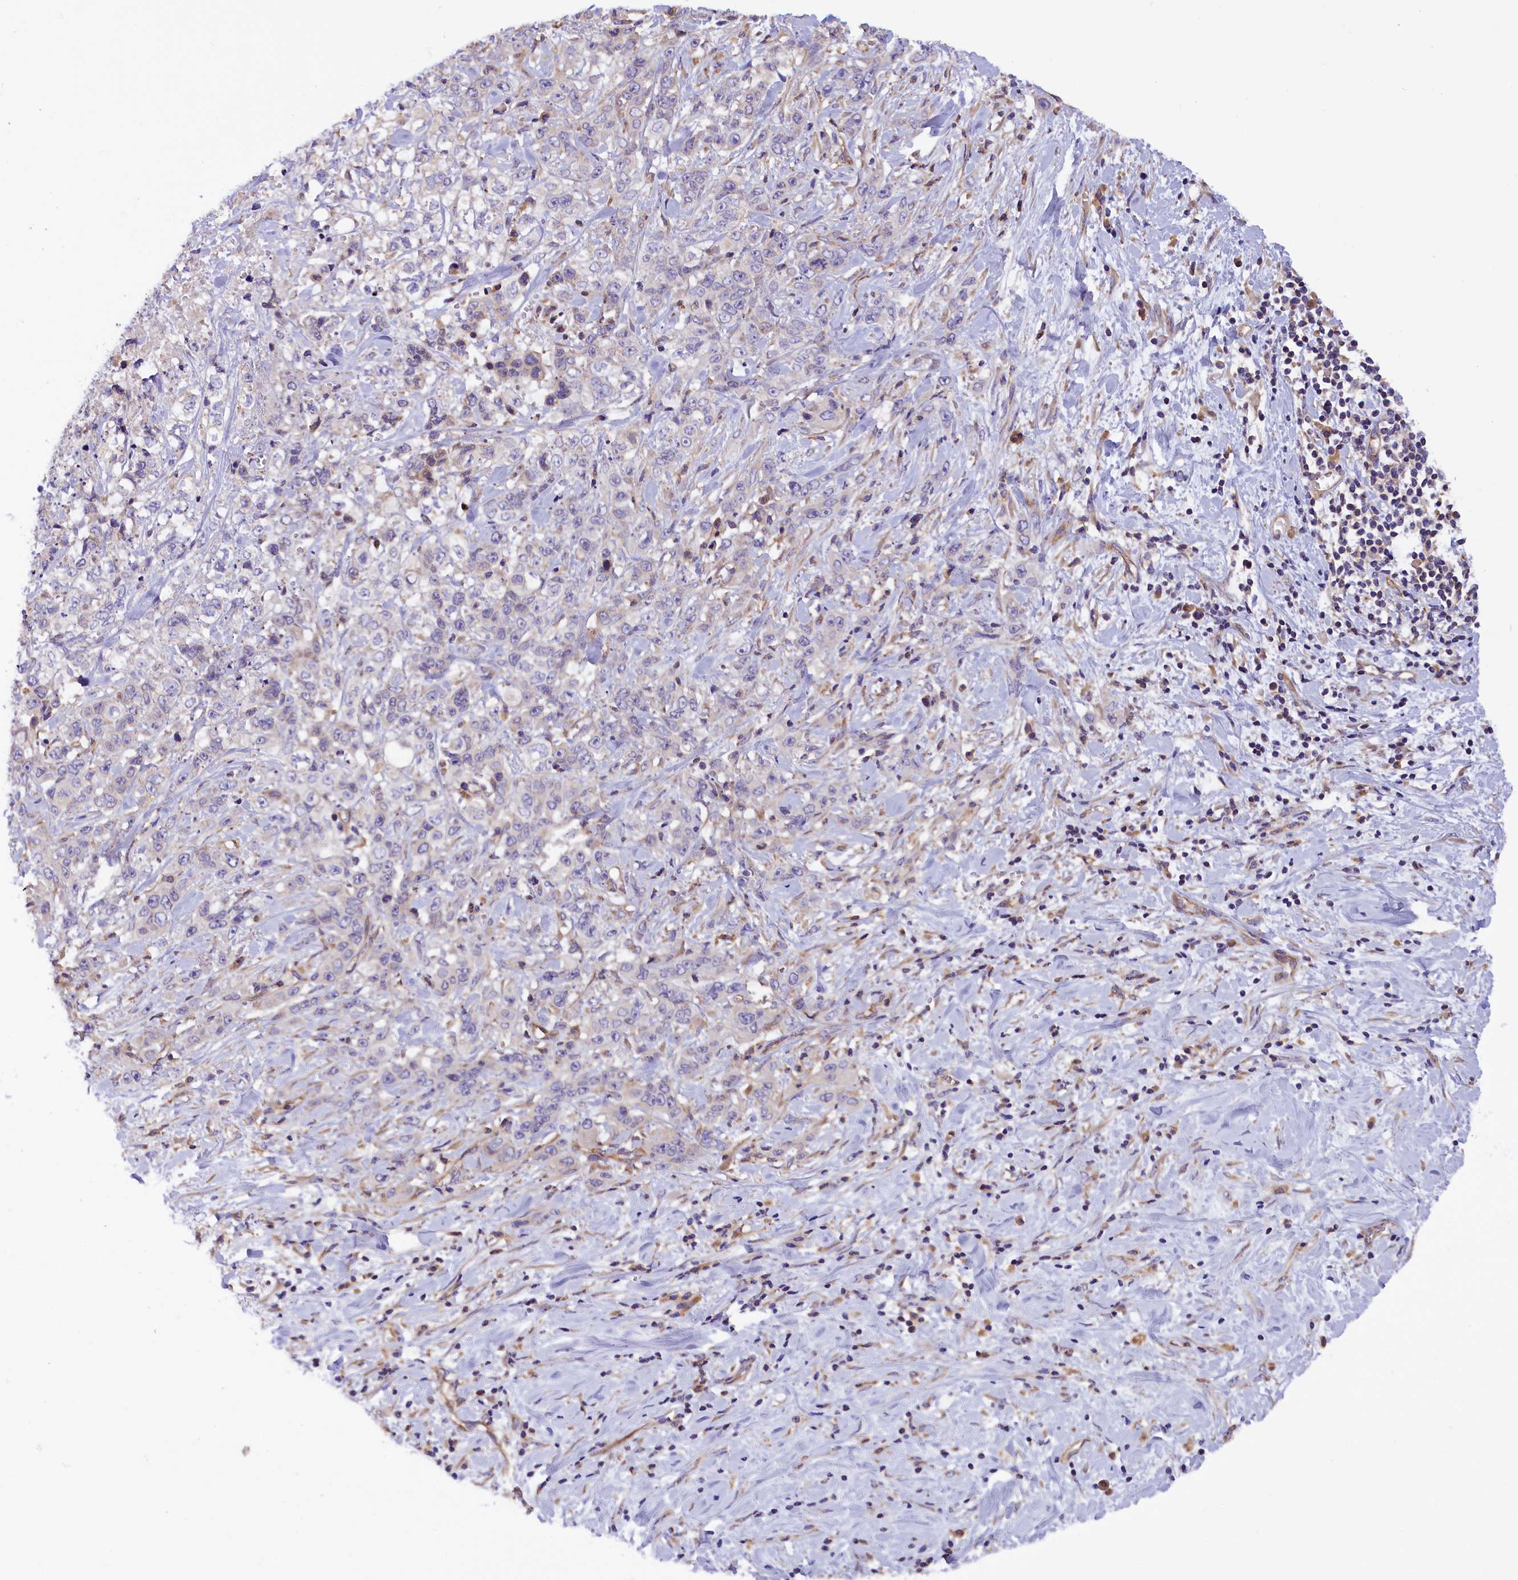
{"staining": {"intensity": "negative", "quantity": "none", "location": "none"}, "tissue": "stomach cancer", "cell_type": "Tumor cells", "image_type": "cancer", "snomed": [{"axis": "morphology", "description": "Adenocarcinoma, NOS"}, {"axis": "topography", "description": "Stomach, upper"}], "caption": "Immunohistochemistry histopathology image of neoplastic tissue: human stomach cancer (adenocarcinoma) stained with DAB shows no significant protein expression in tumor cells. (Brightfield microscopy of DAB immunohistochemistry (IHC) at high magnification).", "gene": "DNAJB9", "patient": {"sex": "male", "age": 62}}